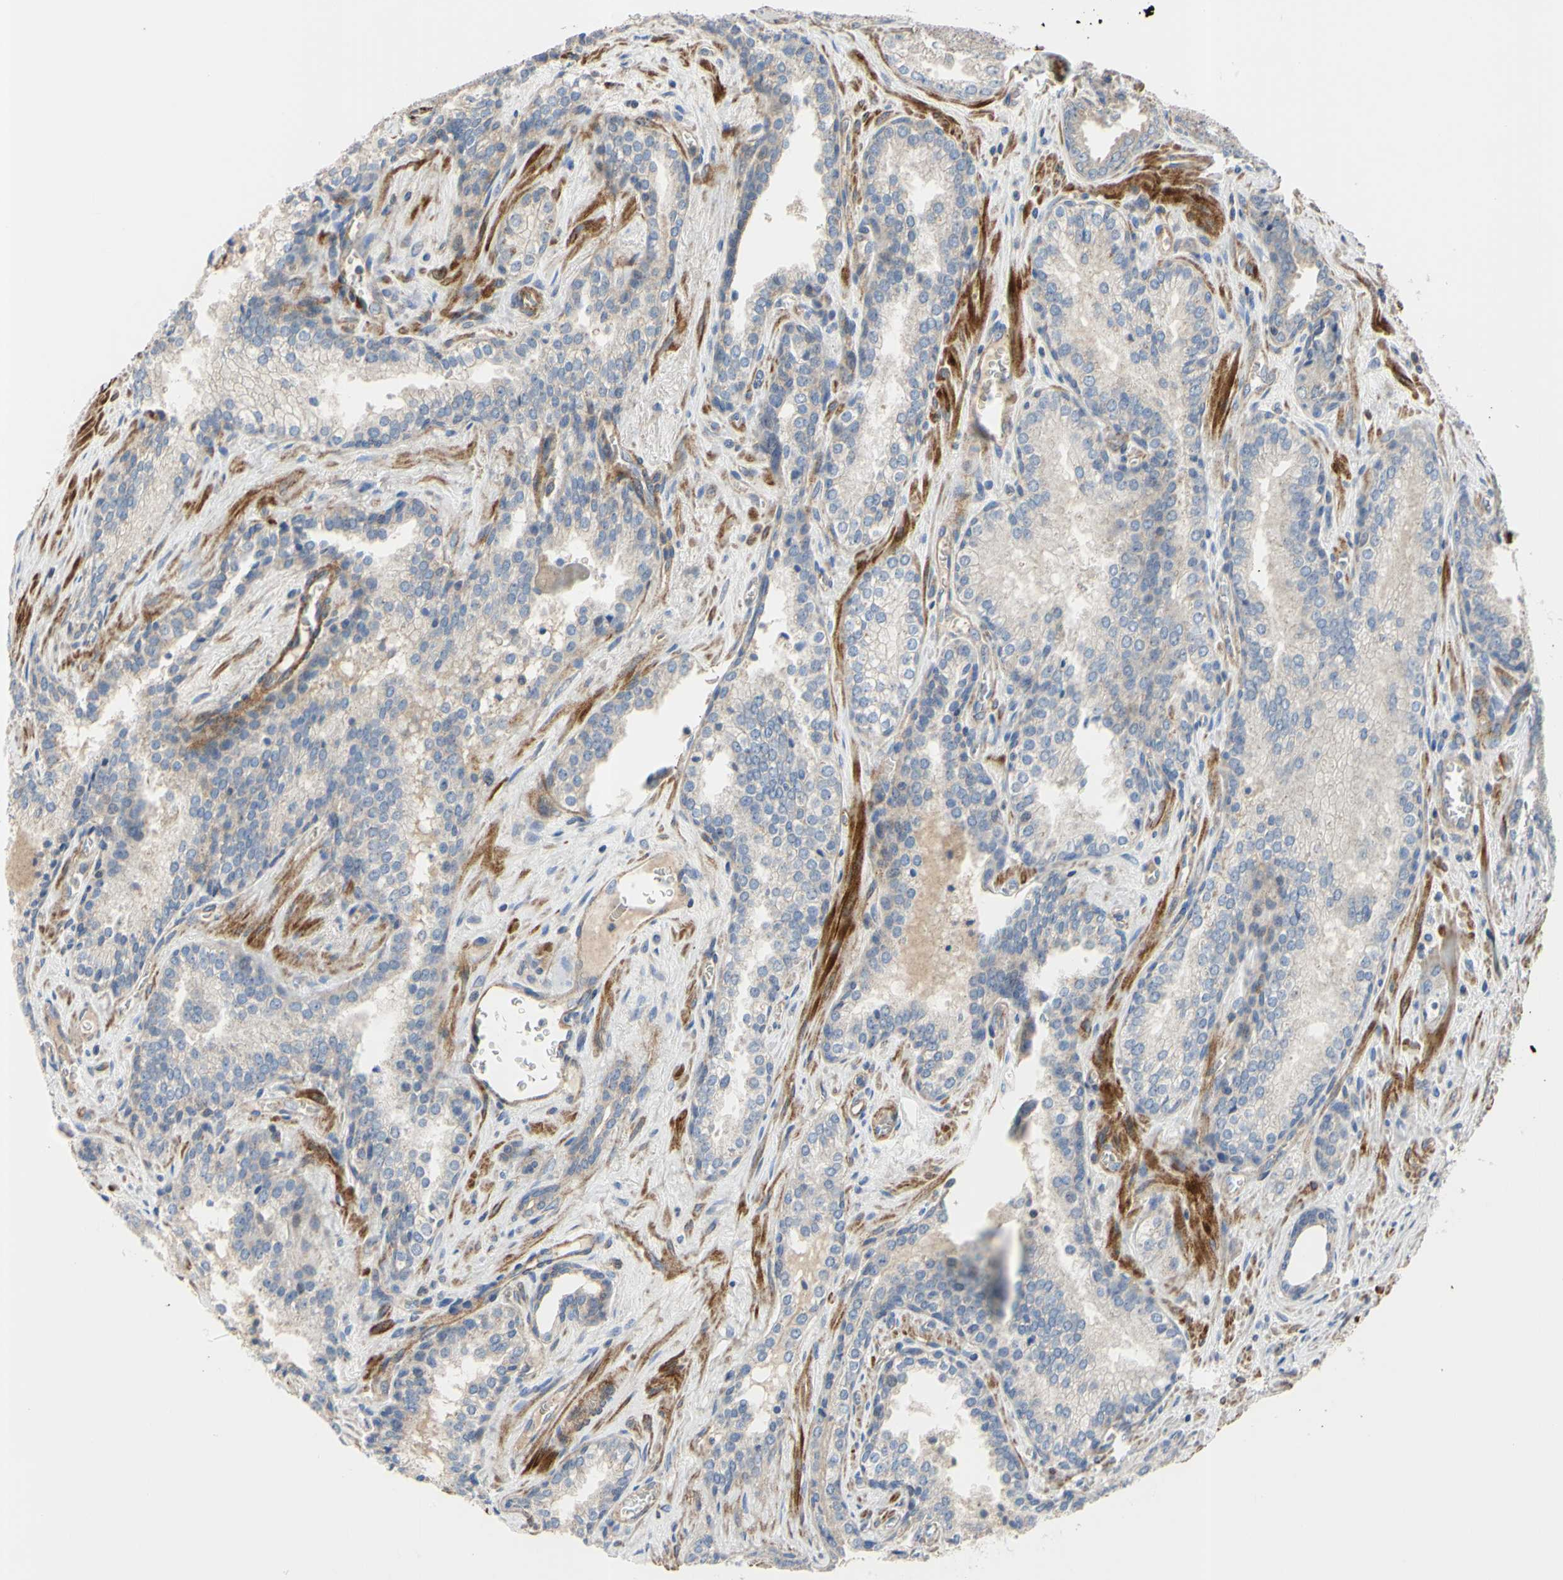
{"staining": {"intensity": "negative", "quantity": "none", "location": "none"}, "tissue": "prostate cancer", "cell_type": "Tumor cells", "image_type": "cancer", "snomed": [{"axis": "morphology", "description": "Adenocarcinoma, Low grade"}, {"axis": "topography", "description": "Prostate"}], "caption": "Prostate adenocarcinoma (low-grade) stained for a protein using IHC displays no expression tumor cells.", "gene": "BECN1", "patient": {"sex": "male", "age": 60}}